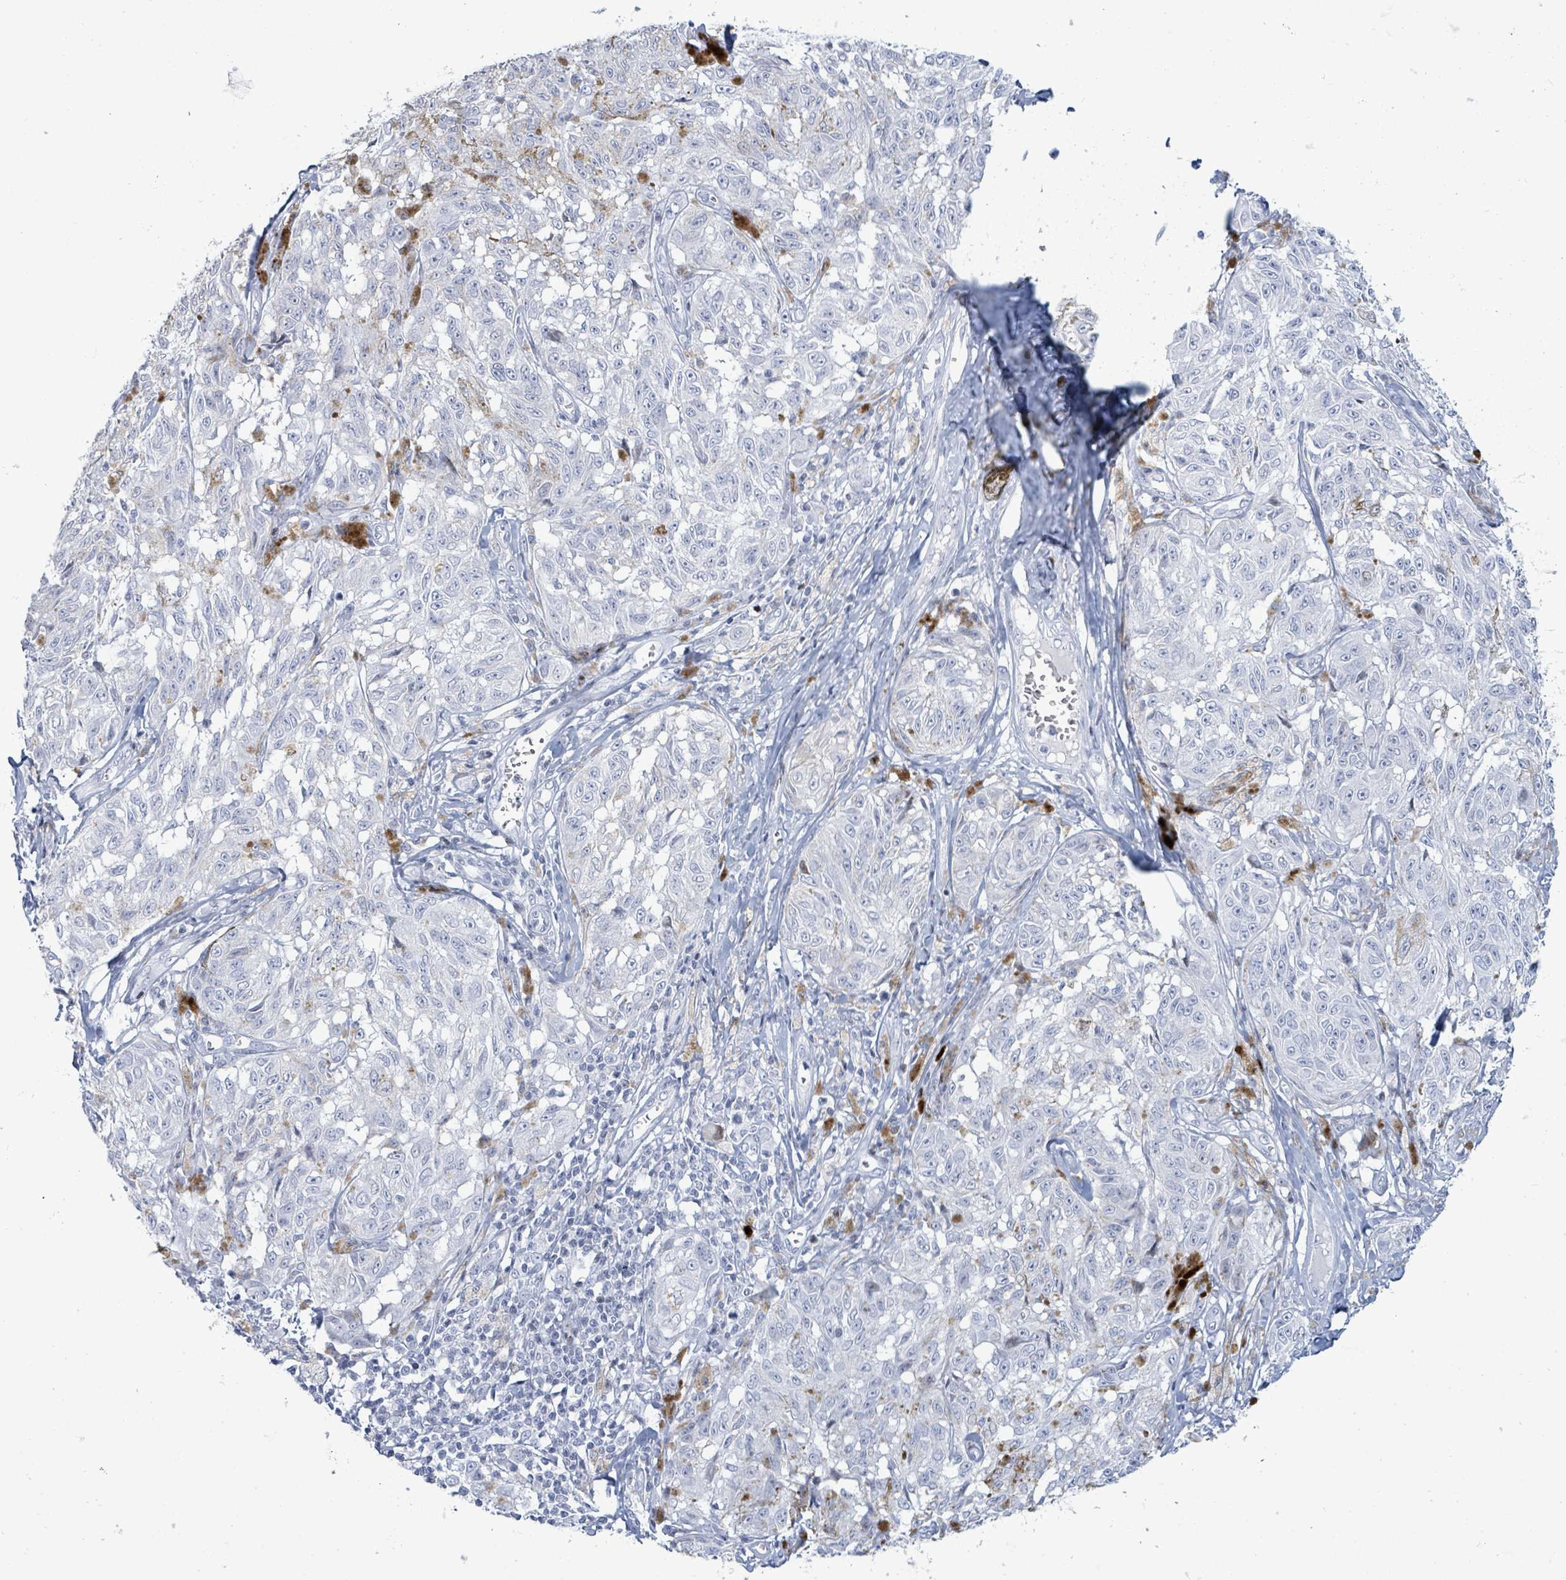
{"staining": {"intensity": "negative", "quantity": "none", "location": "none"}, "tissue": "melanoma", "cell_type": "Tumor cells", "image_type": "cancer", "snomed": [{"axis": "morphology", "description": "Malignant melanoma, NOS"}, {"axis": "topography", "description": "Skin"}], "caption": "Tumor cells show no significant staining in melanoma.", "gene": "MALL", "patient": {"sex": "male", "age": 68}}